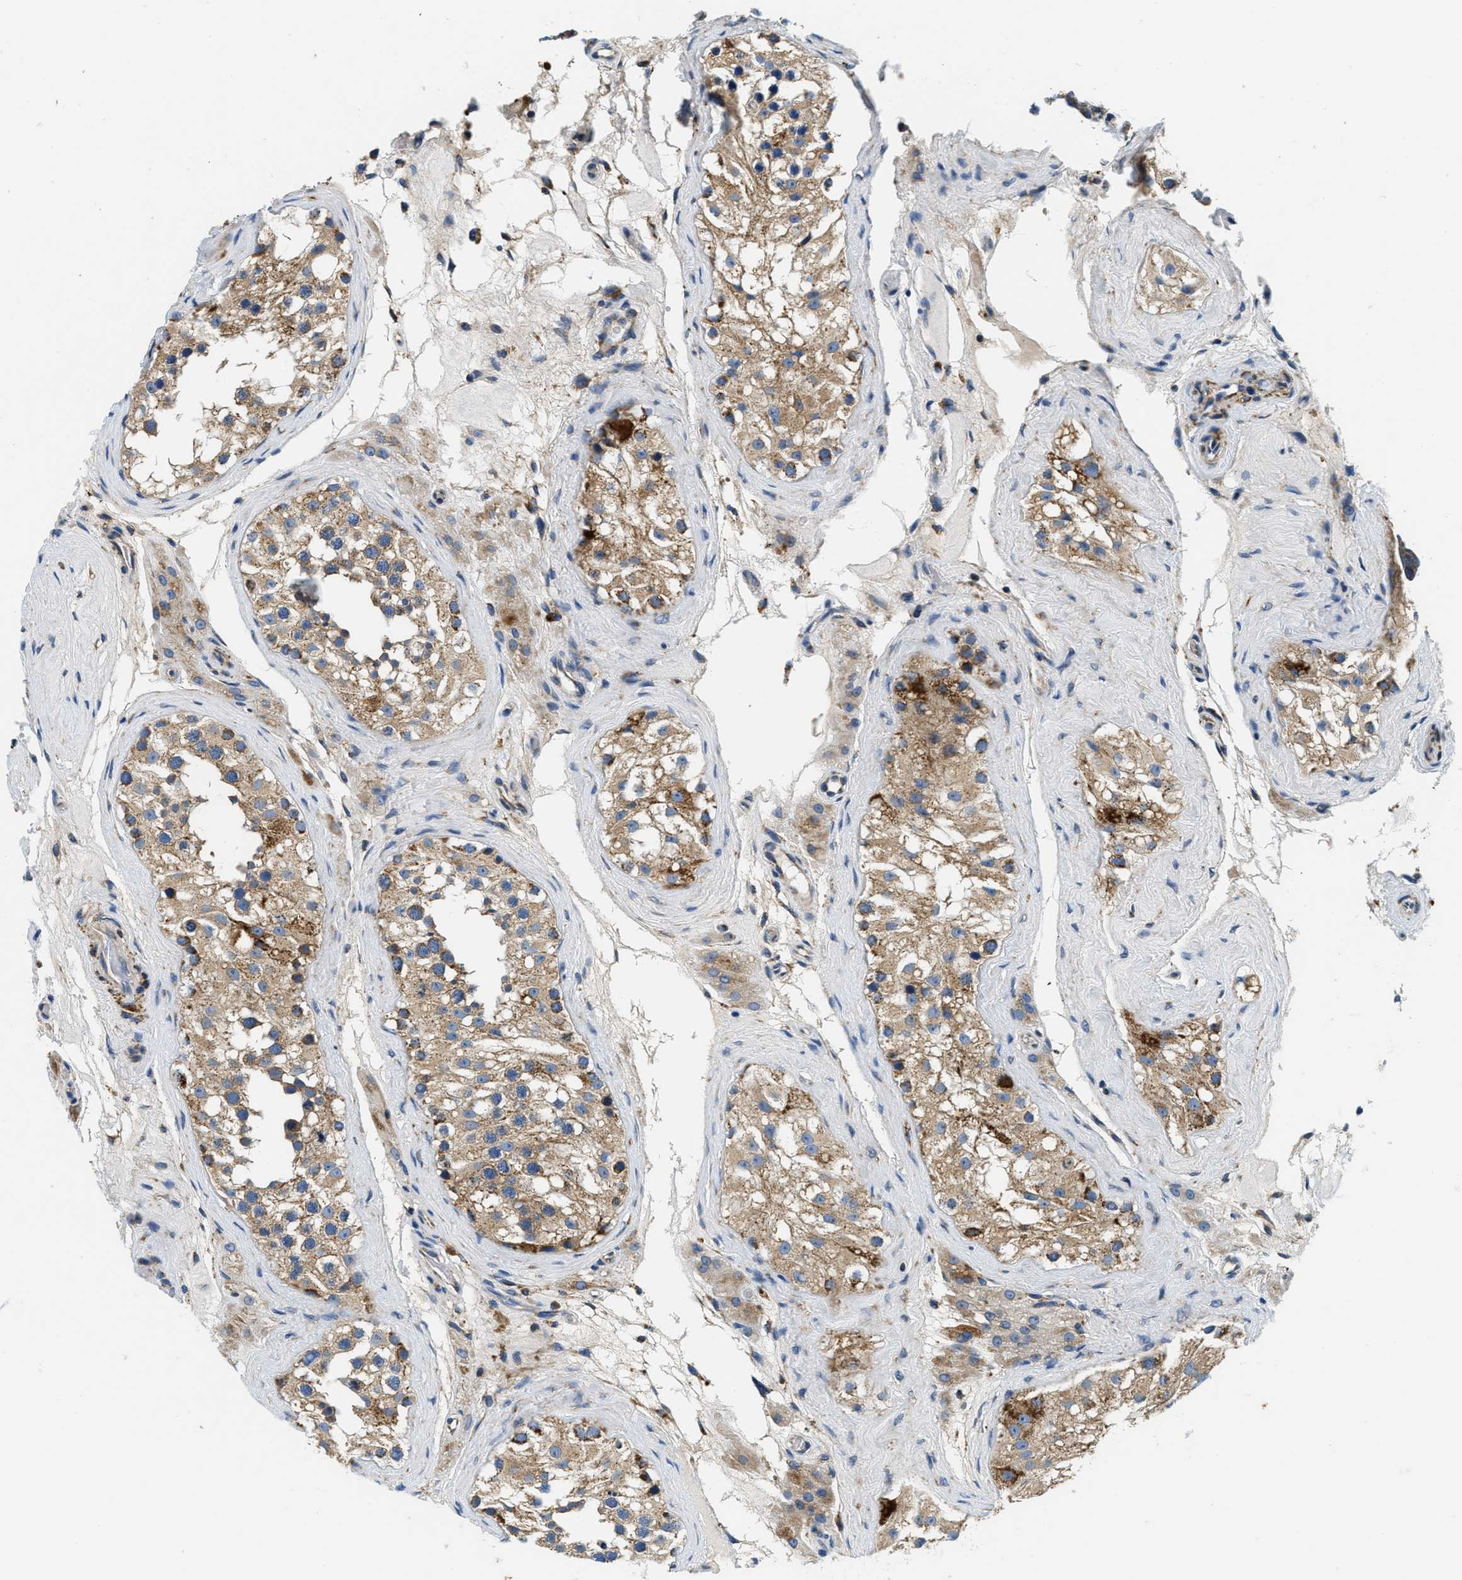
{"staining": {"intensity": "moderate", "quantity": ">75%", "location": "cytoplasmic/membranous"}, "tissue": "testis", "cell_type": "Cells in seminiferous ducts", "image_type": "normal", "snomed": [{"axis": "morphology", "description": "Normal tissue, NOS"}, {"axis": "morphology", "description": "Seminoma, NOS"}, {"axis": "topography", "description": "Testis"}], "caption": "A high-resolution micrograph shows immunohistochemistry (IHC) staining of normal testis, which displays moderate cytoplasmic/membranous positivity in about >75% of cells in seminiferous ducts. Nuclei are stained in blue.", "gene": "SAMD4B", "patient": {"sex": "male", "age": 71}}